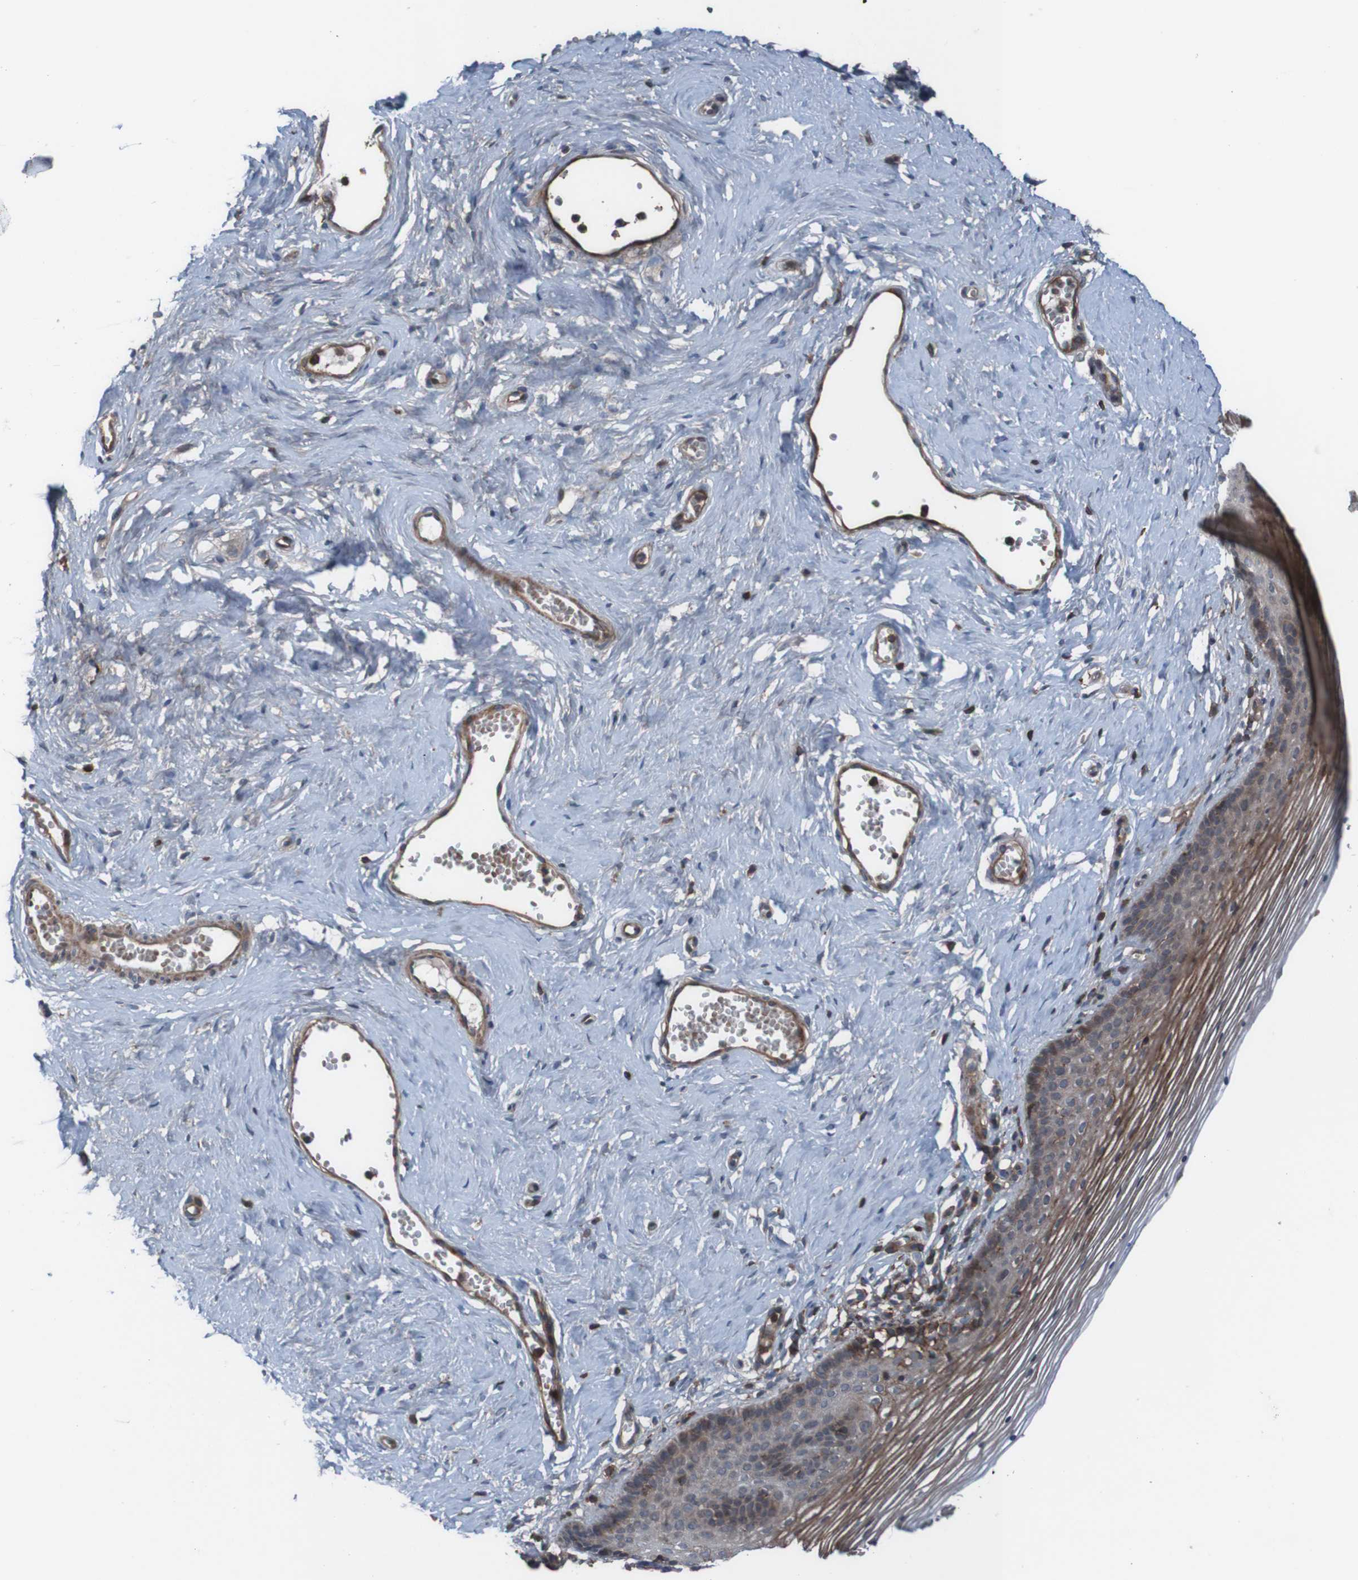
{"staining": {"intensity": "moderate", "quantity": ">75%", "location": "cytoplasmic/membranous,nuclear"}, "tissue": "vagina", "cell_type": "Squamous epithelial cells", "image_type": "normal", "snomed": [{"axis": "morphology", "description": "Normal tissue, NOS"}, {"axis": "topography", "description": "Vagina"}], "caption": "The photomicrograph displays immunohistochemical staining of normal vagina. There is moderate cytoplasmic/membranous,nuclear expression is present in about >75% of squamous epithelial cells.", "gene": "PDGFB", "patient": {"sex": "female", "age": 32}}